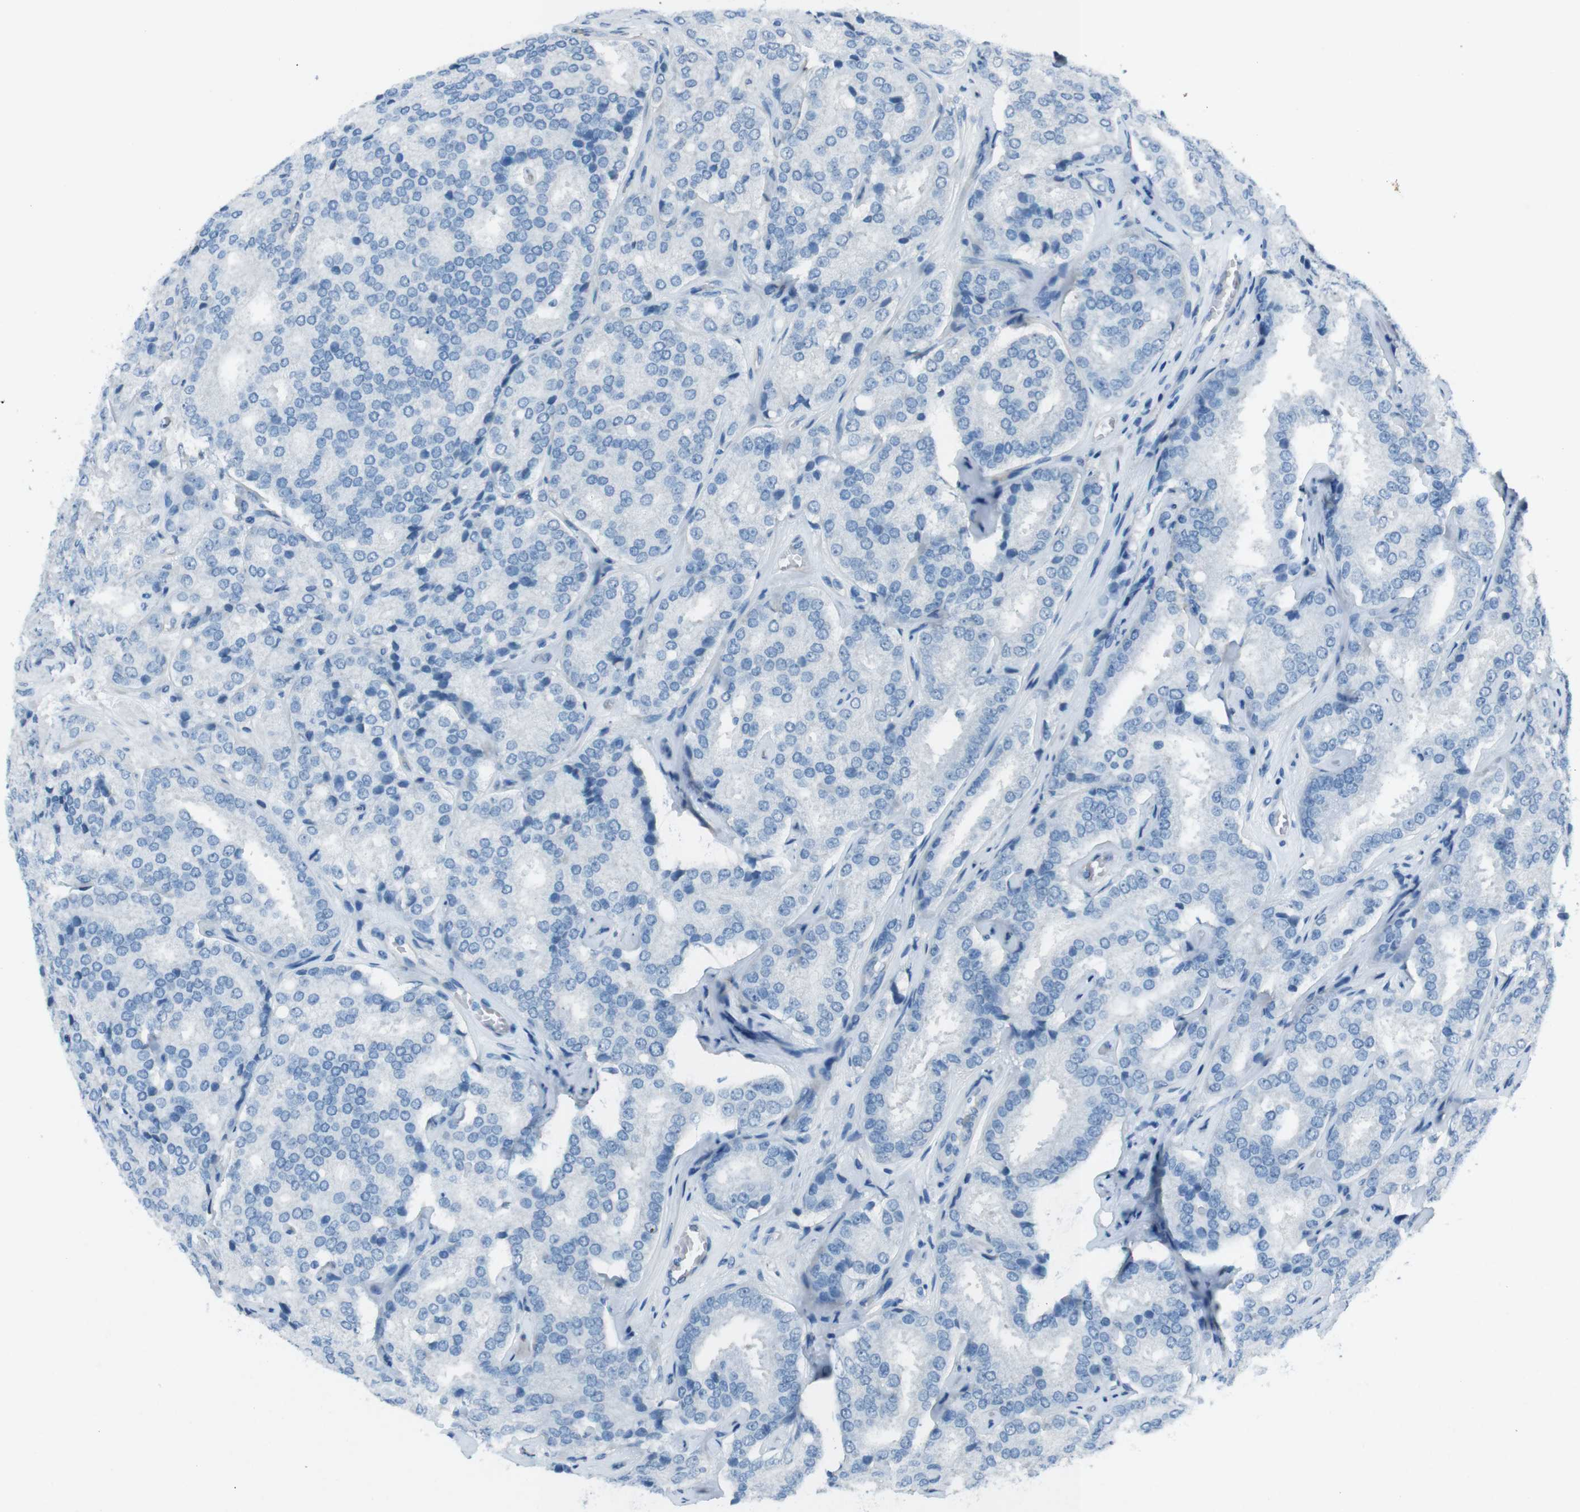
{"staining": {"intensity": "weak", "quantity": "25%-75%", "location": "cytoplasmic/membranous"}, "tissue": "prostate cancer", "cell_type": "Tumor cells", "image_type": "cancer", "snomed": [{"axis": "morphology", "description": "Adenocarcinoma, High grade"}, {"axis": "topography", "description": "Prostate"}], "caption": "Brown immunohistochemical staining in prostate adenocarcinoma (high-grade) demonstrates weak cytoplasmic/membranous staining in about 25%-75% of tumor cells.", "gene": "TIAM2", "patient": {"sex": "male", "age": 65}}